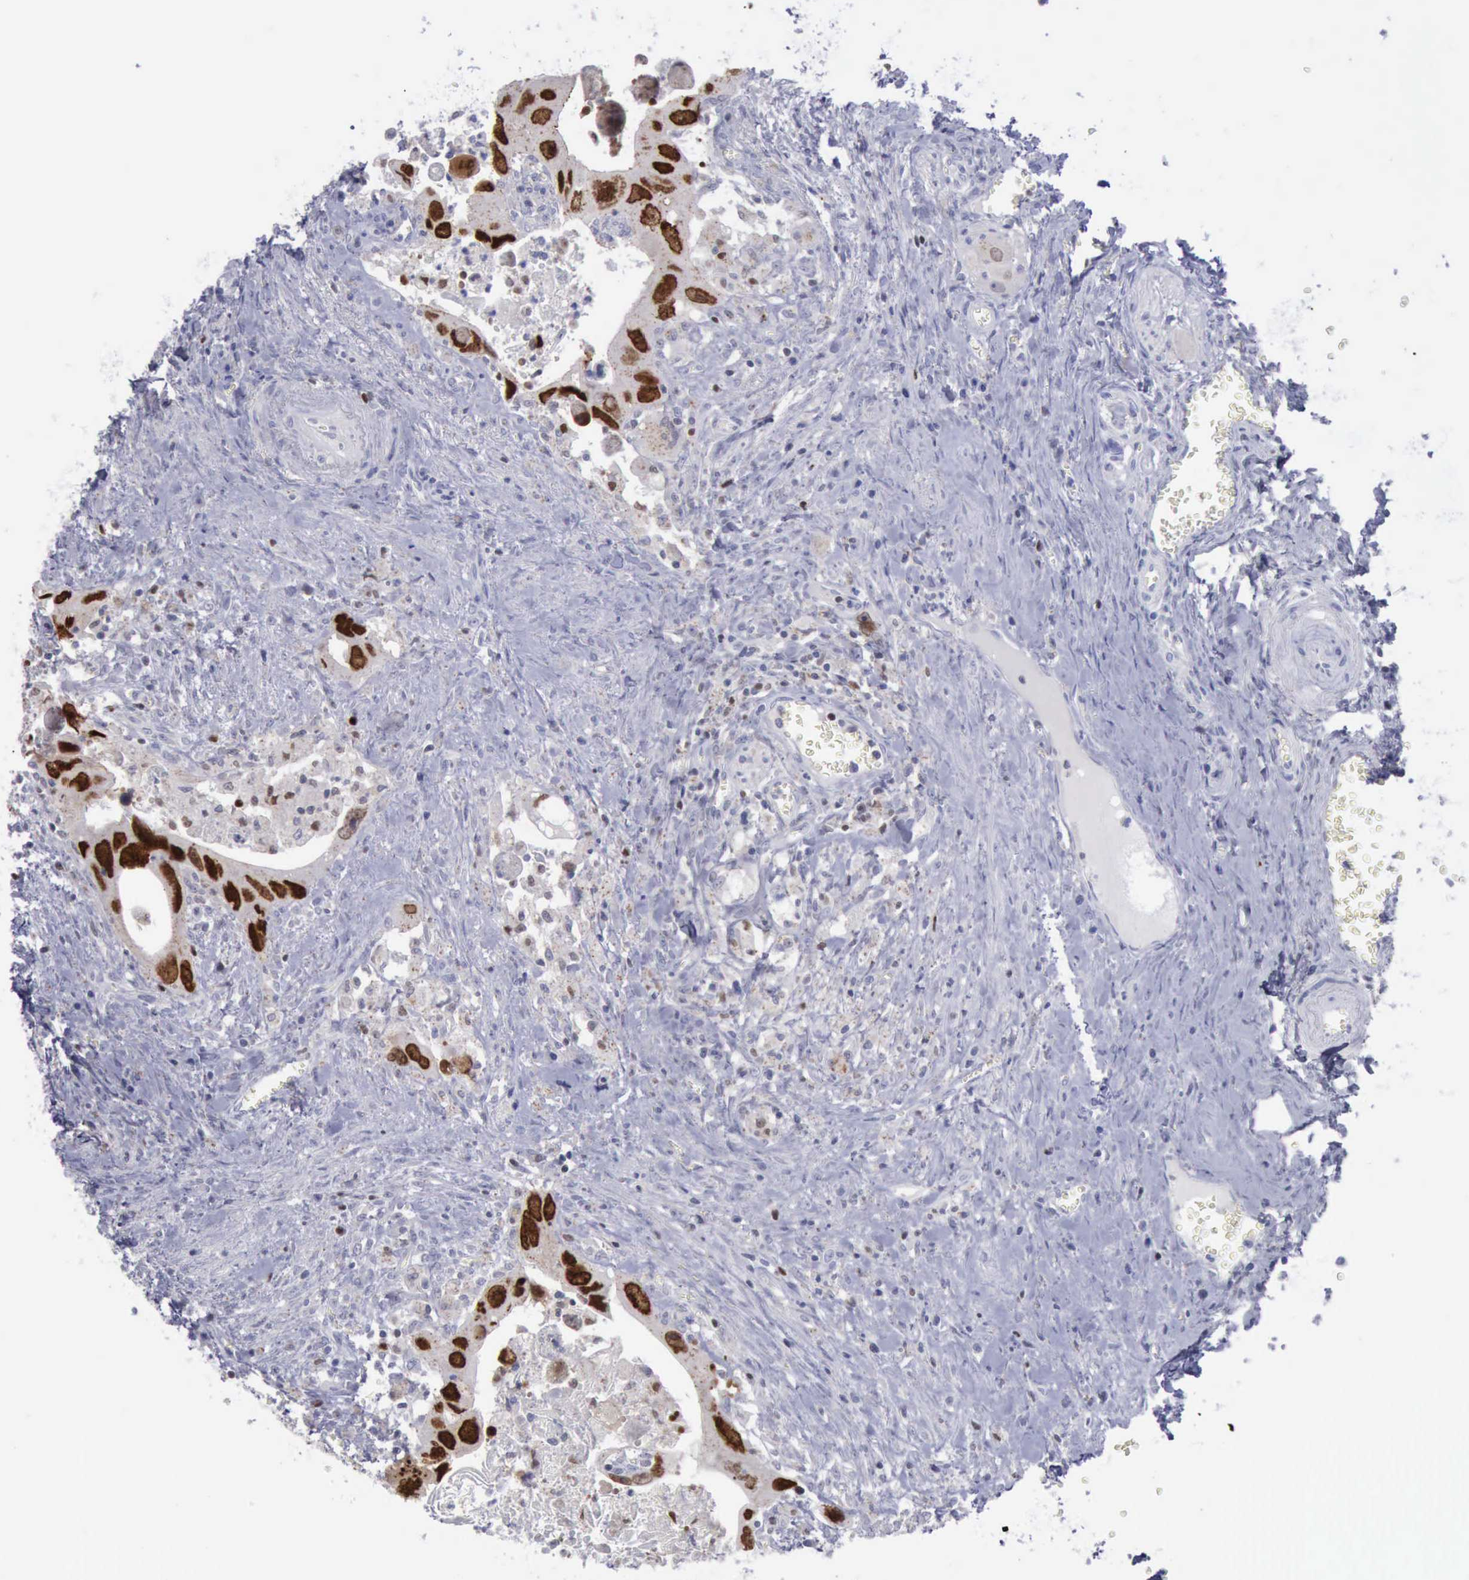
{"staining": {"intensity": "strong", "quantity": ">75%", "location": "nuclear"}, "tissue": "colorectal cancer", "cell_type": "Tumor cells", "image_type": "cancer", "snomed": [{"axis": "morphology", "description": "Adenocarcinoma, NOS"}, {"axis": "topography", "description": "Rectum"}], "caption": "IHC micrograph of neoplastic tissue: human adenocarcinoma (colorectal) stained using IHC shows high levels of strong protein expression localized specifically in the nuclear of tumor cells, appearing as a nuclear brown color.", "gene": "SATB2", "patient": {"sex": "male", "age": 70}}